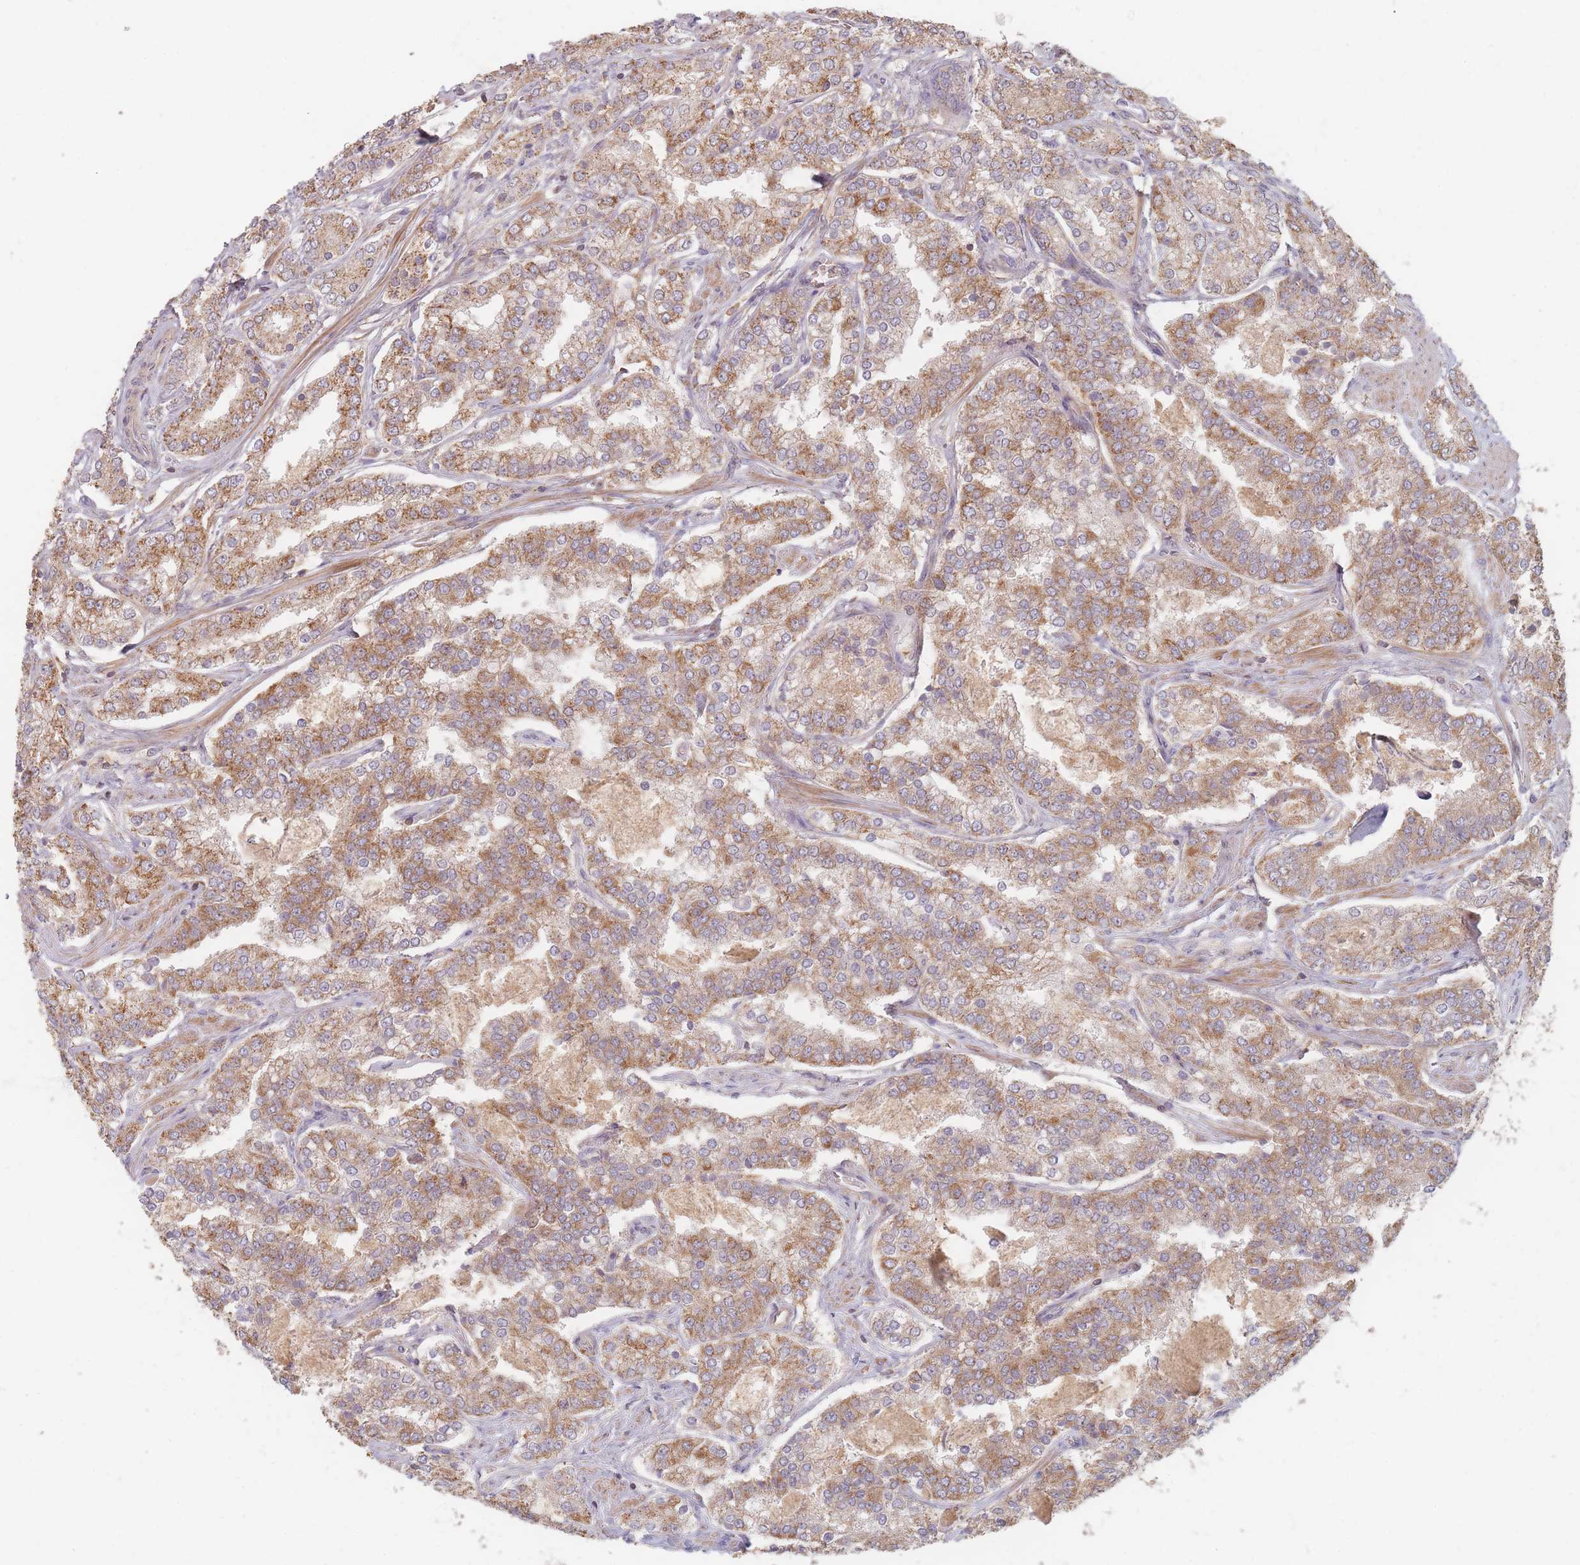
{"staining": {"intensity": "moderate", "quantity": ">75%", "location": "cytoplasmic/membranous"}, "tissue": "prostate cancer", "cell_type": "Tumor cells", "image_type": "cancer", "snomed": [{"axis": "morphology", "description": "Adenocarcinoma, High grade"}, {"axis": "topography", "description": "Prostate"}], "caption": "This image demonstrates immunohistochemistry (IHC) staining of human prostate high-grade adenocarcinoma, with medium moderate cytoplasmic/membranous expression in approximately >75% of tumor cells.", "gene": "SLC35F3", "patient": {"sex": "male", "age": 63}}